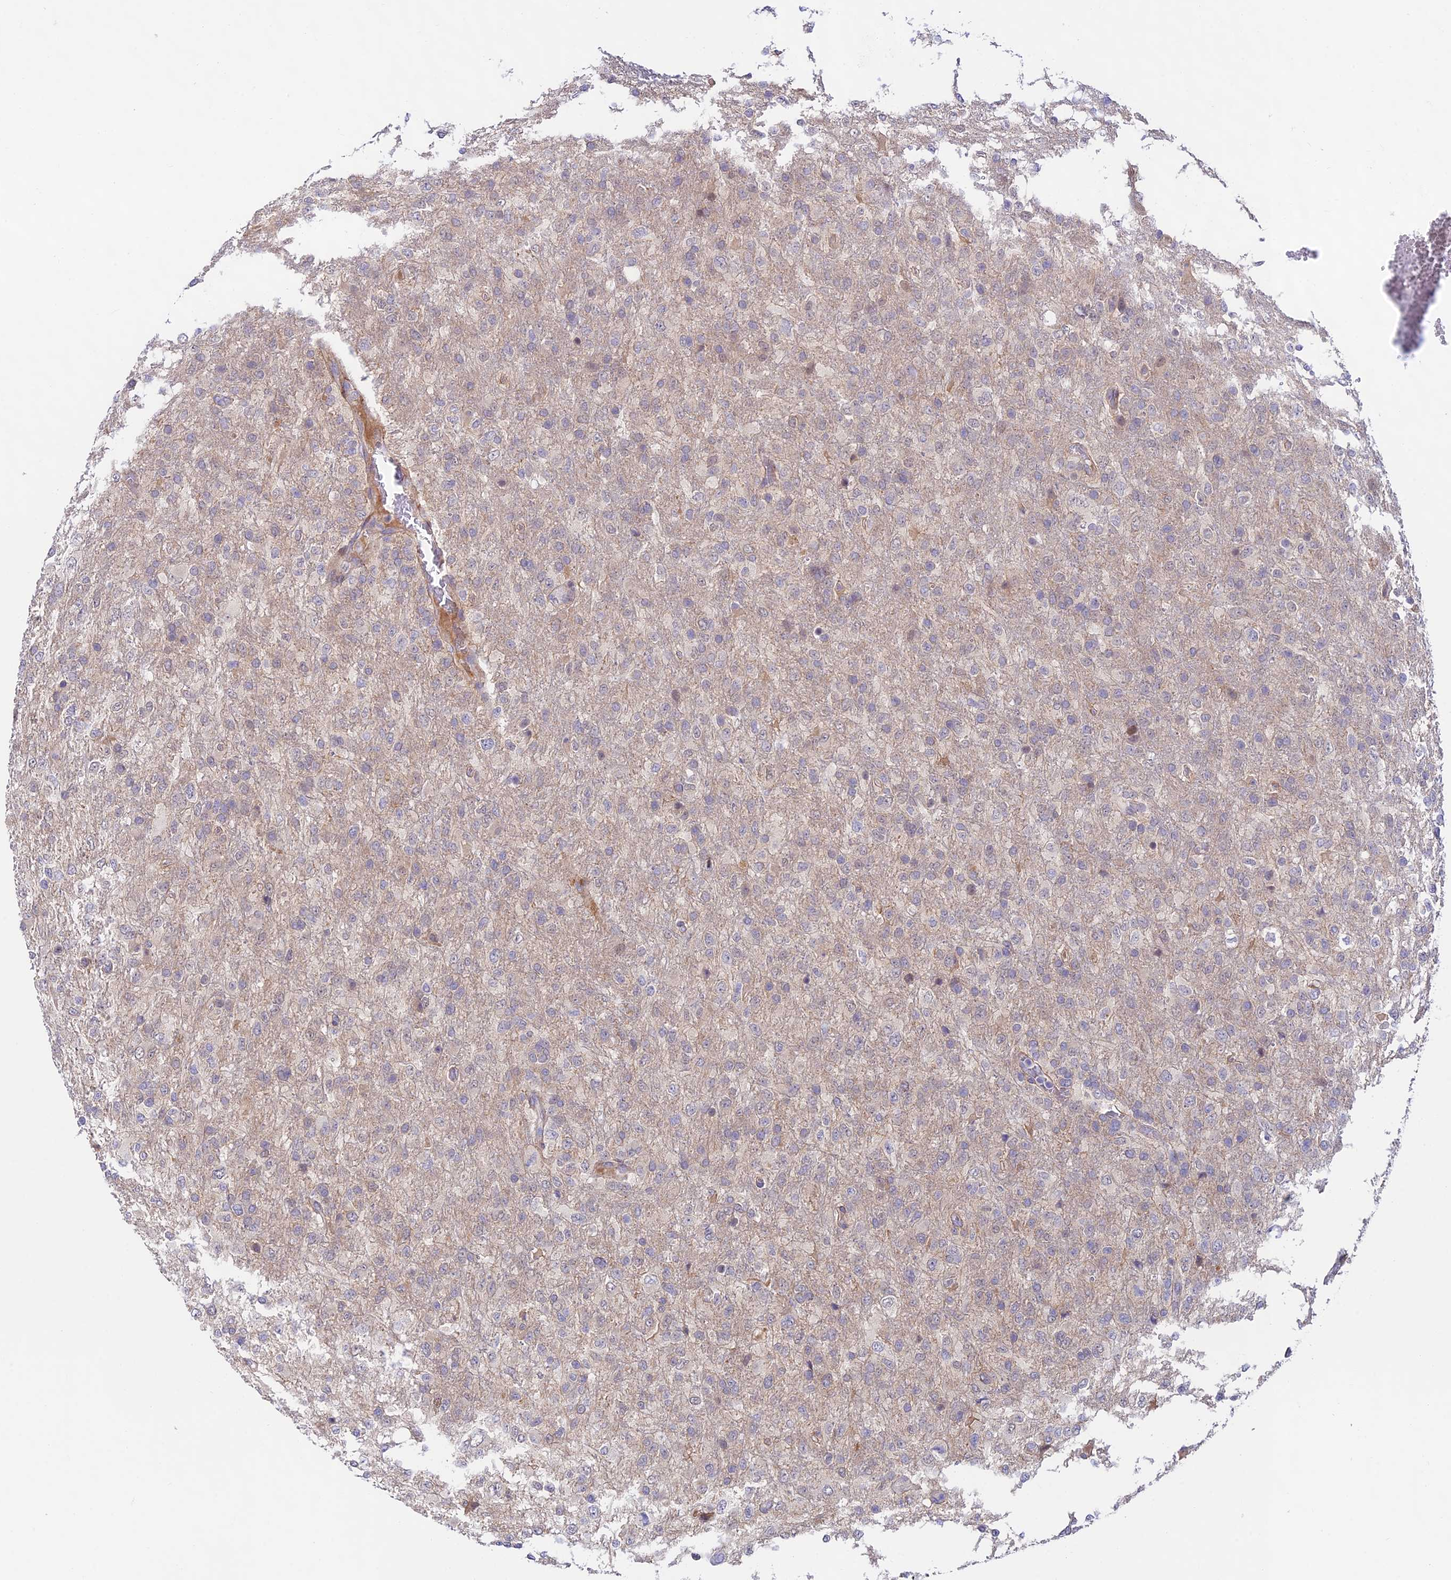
{"staining": {"intensity": "weak", "quantity": "<25%", "location": "cytoplasmic/membranous"}, "tissue": "glioma", "cell_type": "Tumor cells", "image_type": "cancer", "snomed": [{"axis": "morphology", "description": "Glioma, malignant, High grade"}, {"axis": "topography", "description": "Brain"}], "caption": "Micrograph shows no significant protein staining in tumor cells of glioma.", "gene": "ANKRD50", "patient": {"sex": "female", "age": 74}}